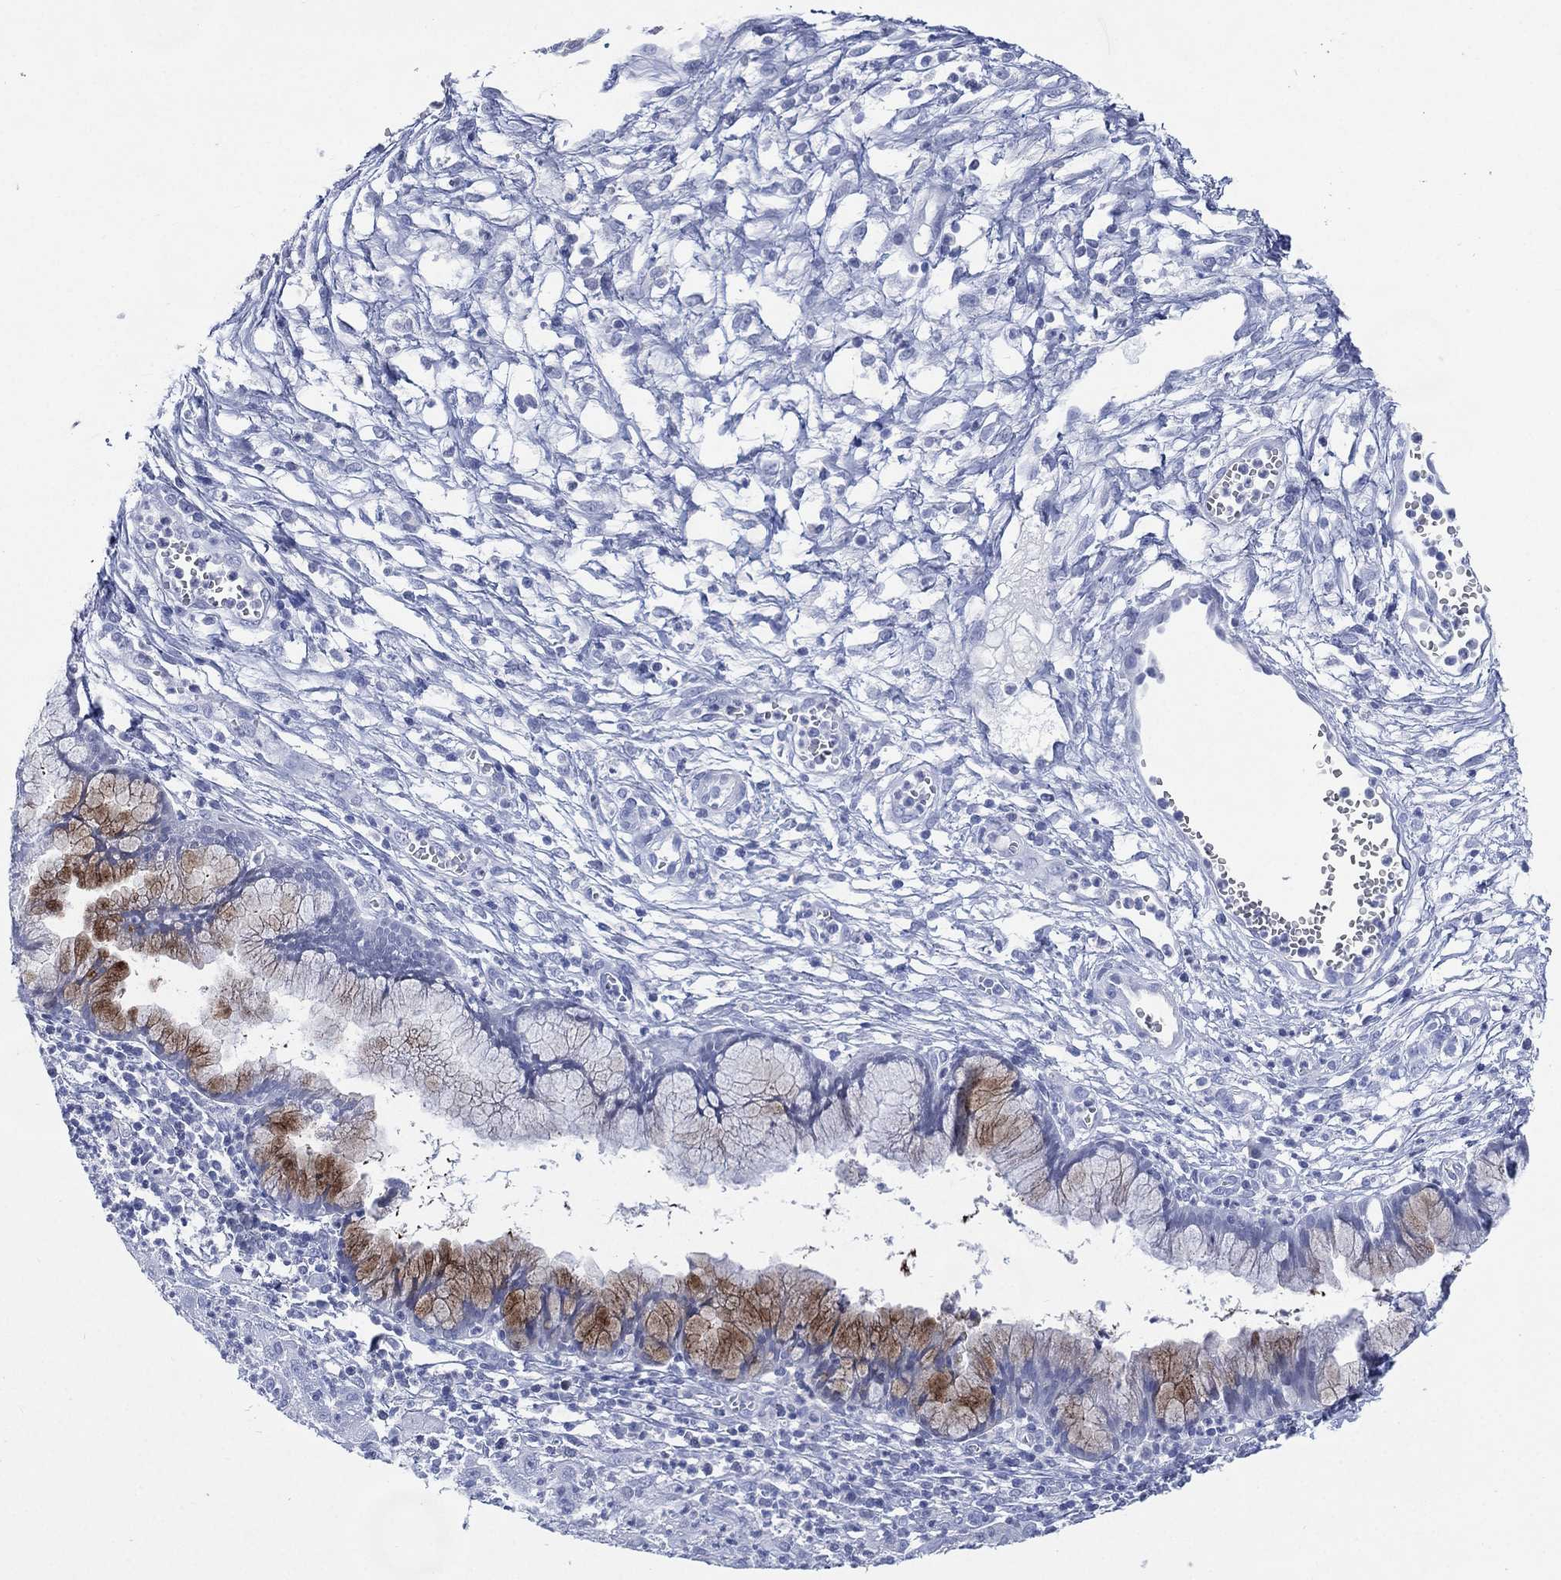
{"staining": {"intensity": "moderate", "quantity": "<25%", "location": "cytoplasmic/membranous"}, "tissue": "cervical cancer", "cell_type": "Tumor cells", "image_type": "cancer", "snomed": [{"axis": "morphology", "description": "Squamous cell carcinoma, NOS"}, {"axis": "topography", "description": "Cervix"}], "caption": "Human cervical cancer stained with a protein marker shows moderate staining in tumor cells.", "gene": "TMEM247", "patient": {"sex": "female", "age": 32}}